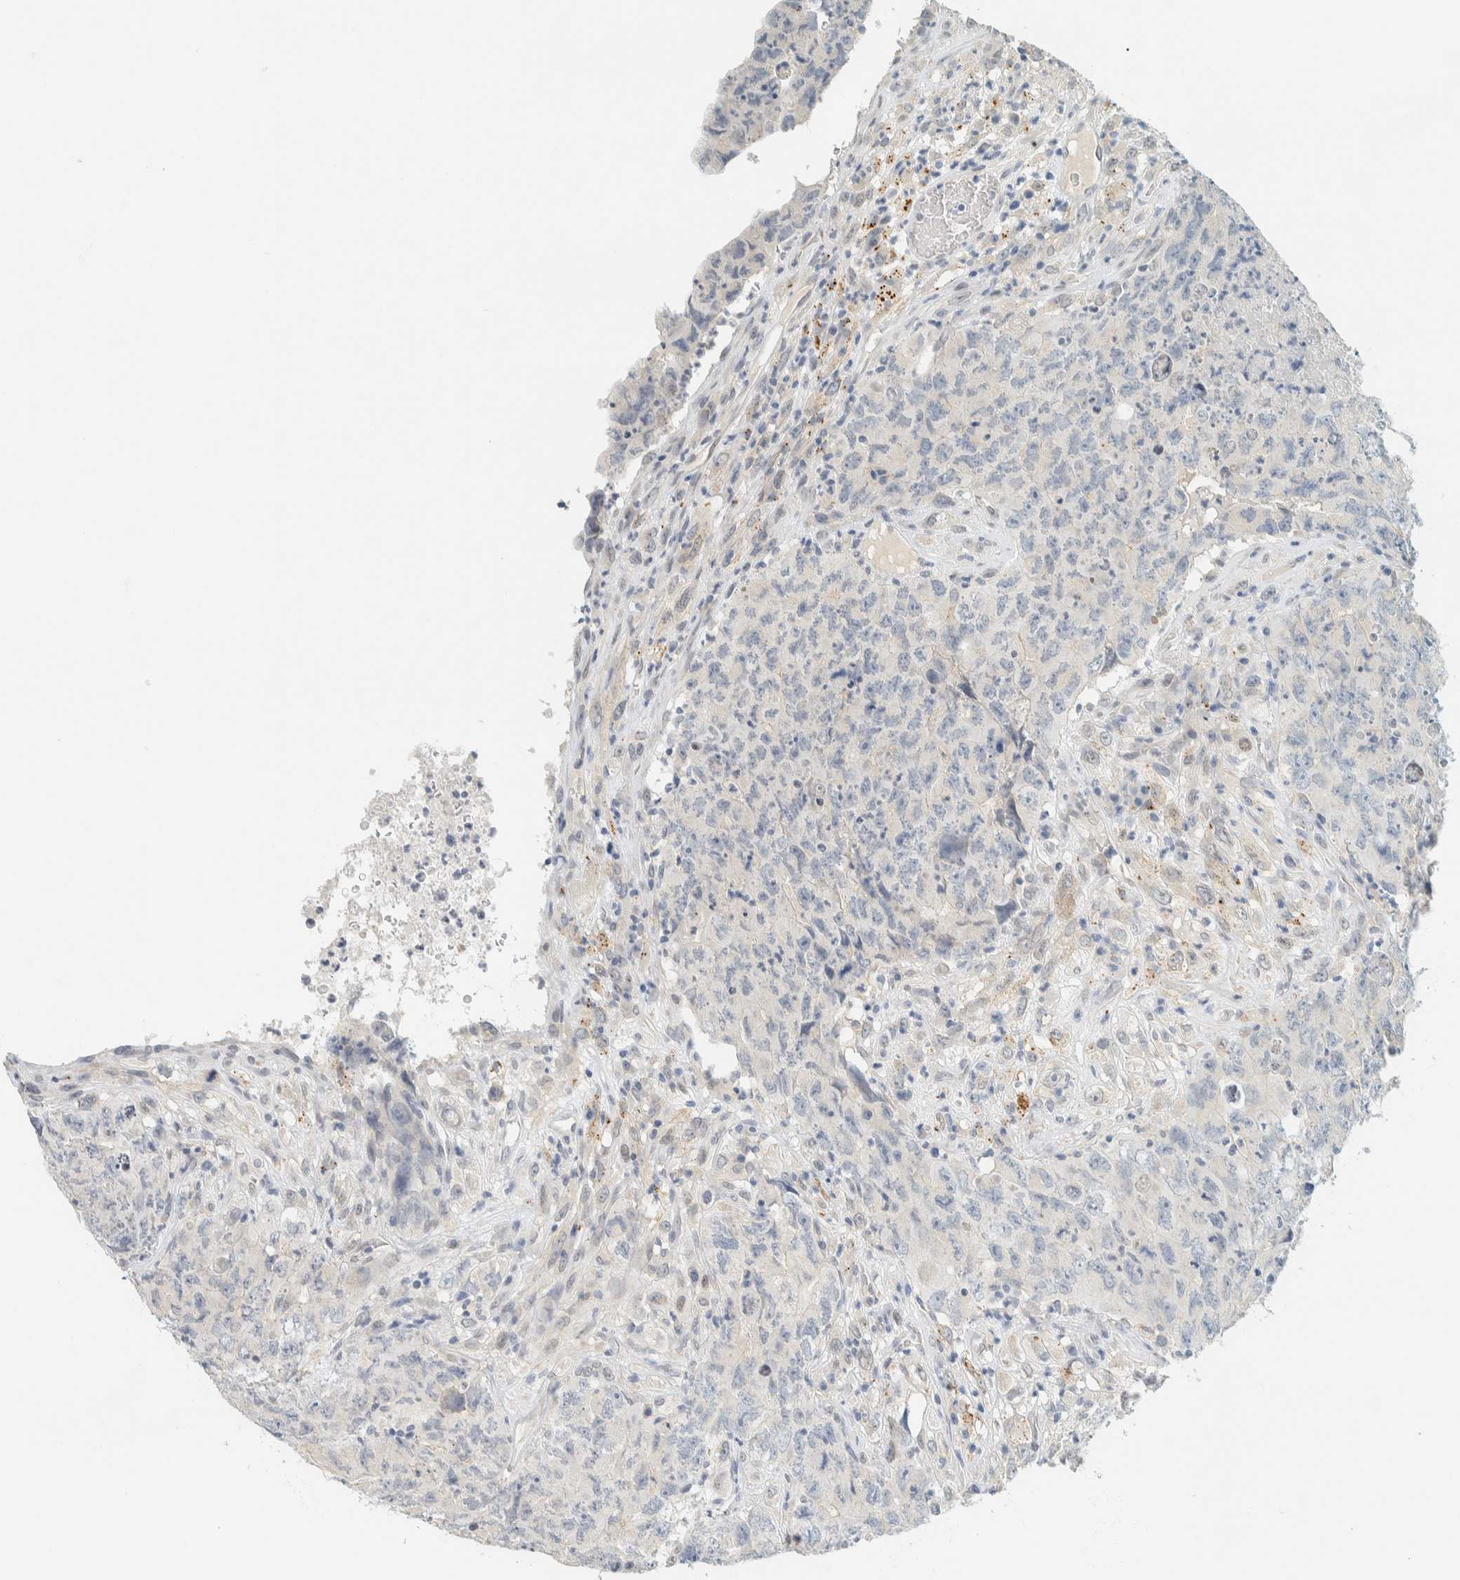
{"staining": {"intensity": "negative", "quantity": "none", "location": "none"}, "tissue": "testis cancer", "cell_type": "Tumor cells", "image_type": "cancer", "snomed": [{"axis": "morphology", "description": "Carcinoma, Embryonal, NOS"}, {"axis": "topography", "description": "Testis"}], "caption": "Tumor cells are negative for brown protein staining in testis cancer (embryonal carcinoma).", "gene": "C1QTNF12", "patient": {"sex": "male", "age": 32}}